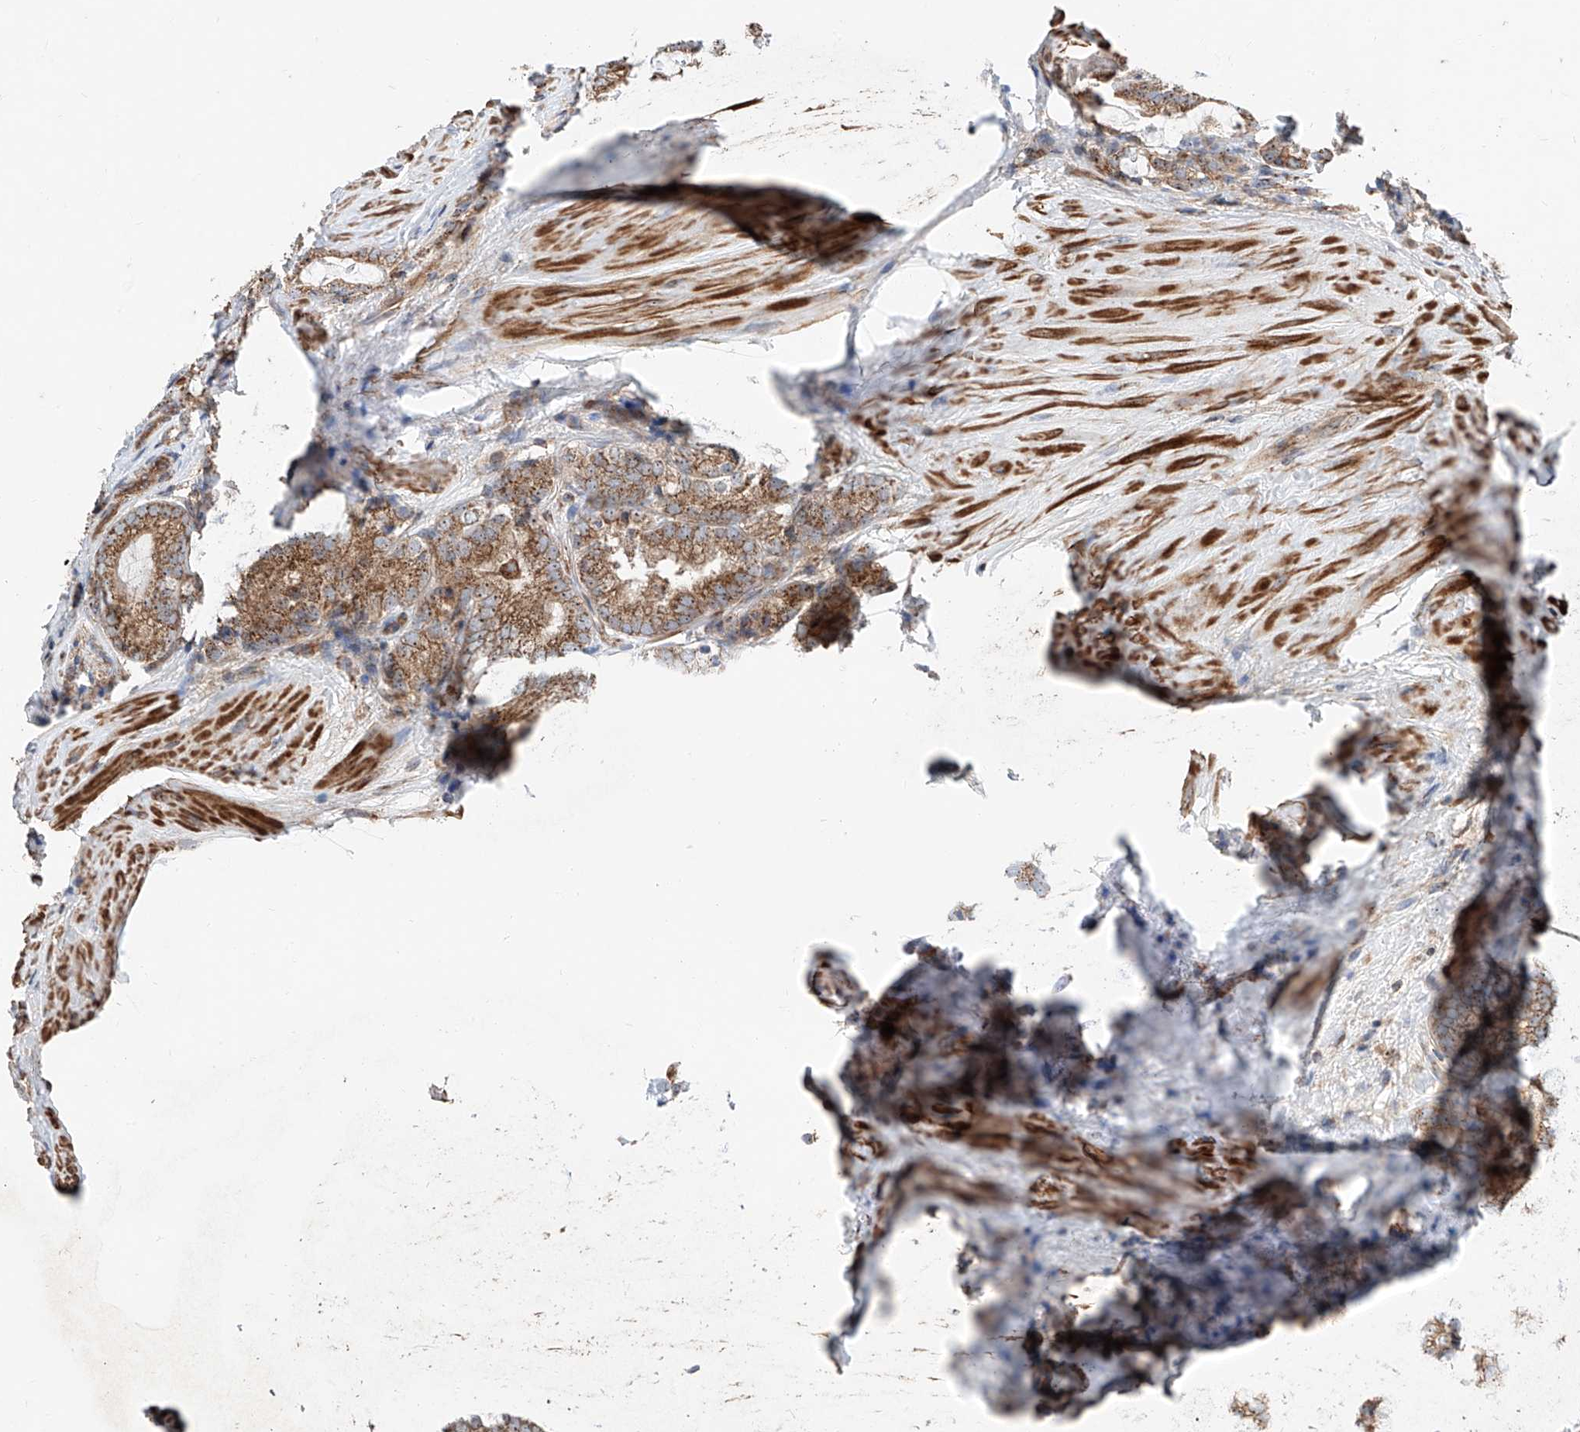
{"staining": {"intensity": "moderate", "quantity": ">75%", "location": "cytoplasmic/membranous"}, "tissue": "prostate cancer", "cell_type": "Tumor cells", "image_type": "cancer", "snomed": [{"axis": "morphology", "description": "Adenocarcinoma, High grade"}, {"axis": "topography", "description": "Prostate"}], "caption": "Brown immunohistochemical staining in prostate cancer exhibits moderate cytoplasmic/membranous positivity in about >75% of tumor cells.", "gene": "PISD", "patient": {"sex": "male", "age": 63}}